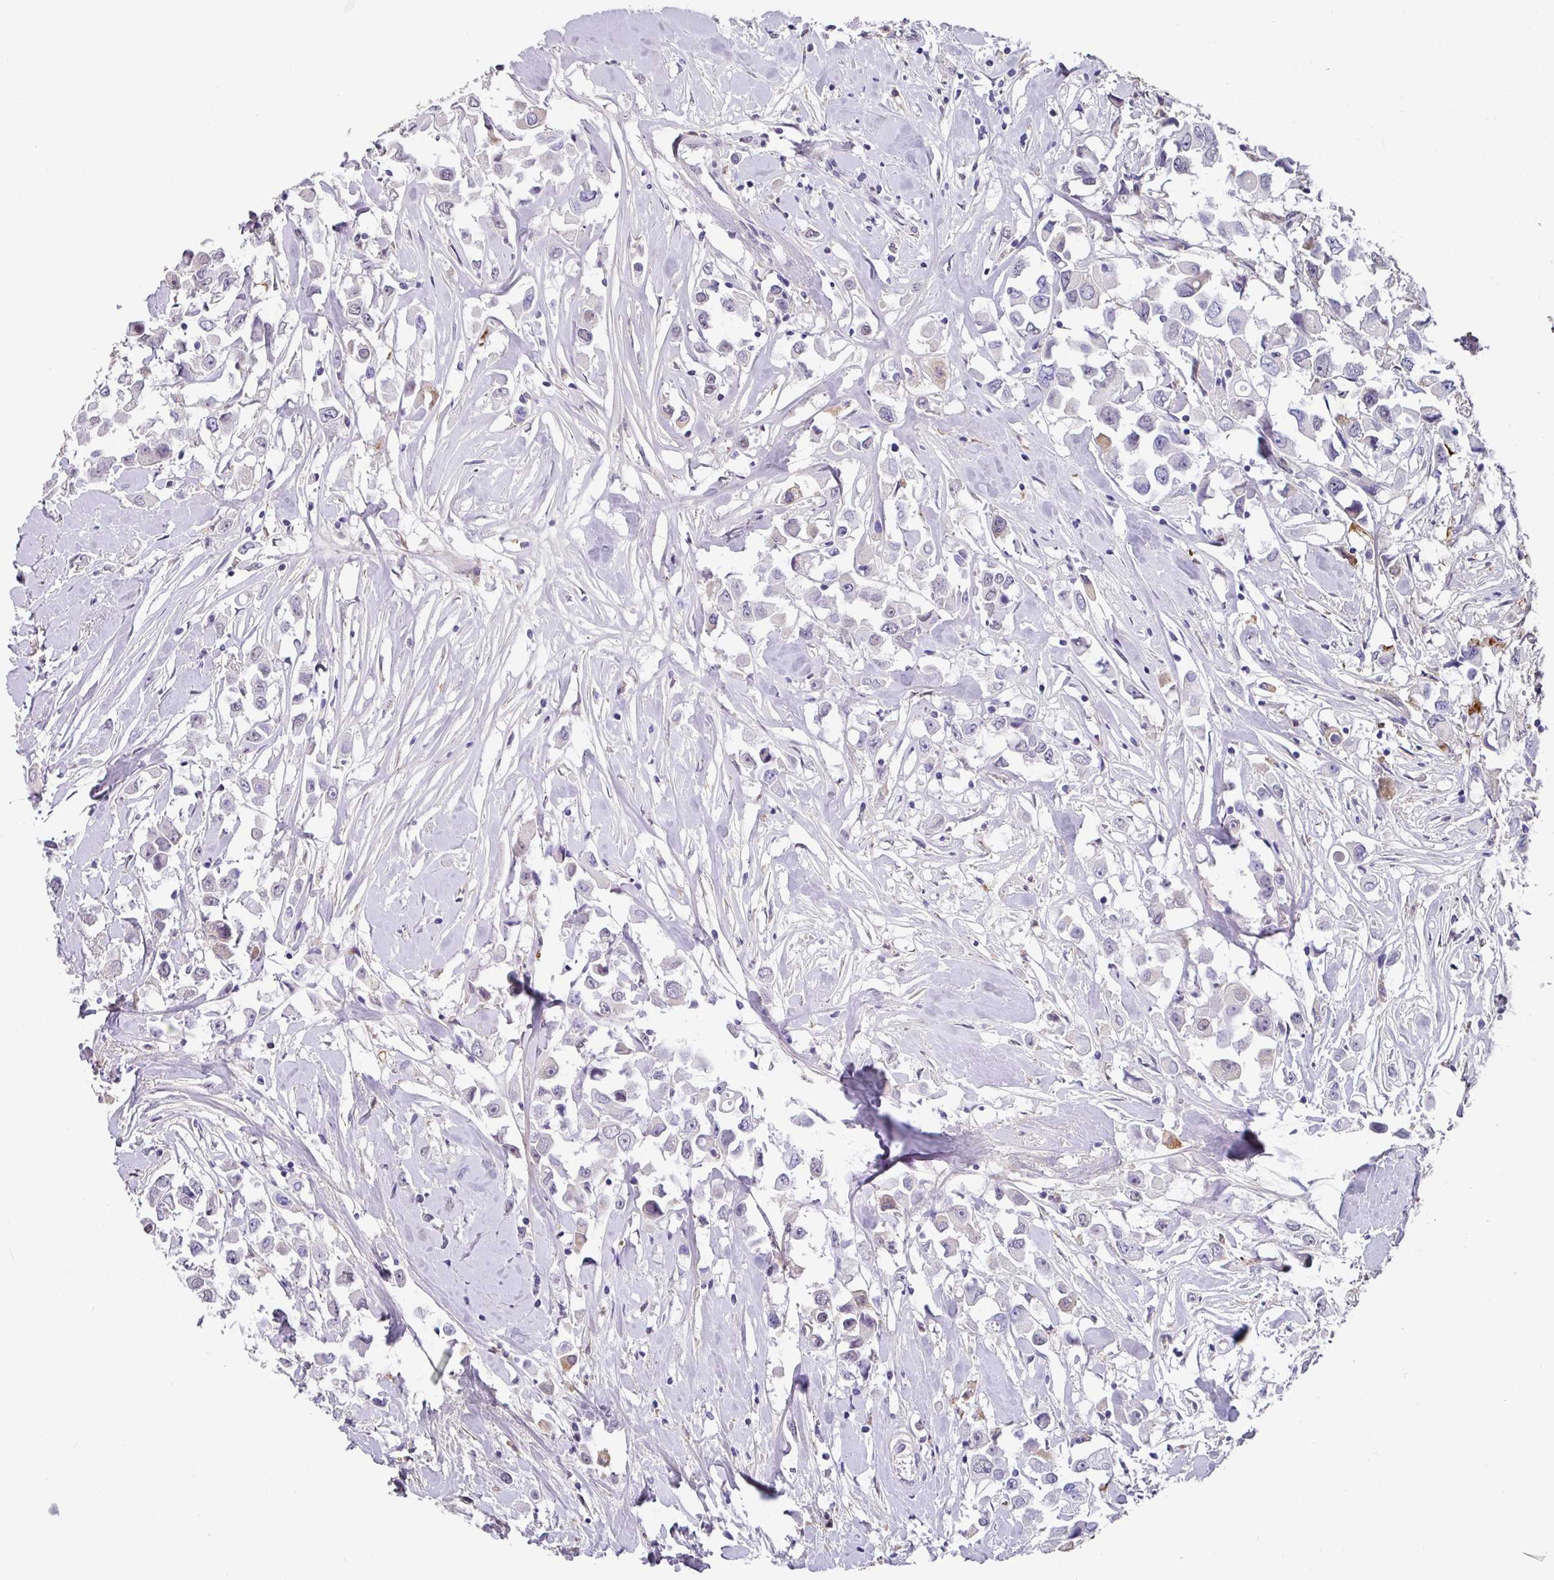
{"staining": {"intensity": "weak", "quantity": "<25%", "location": "cytoplasmic/membranous"}, "tissue": "breast cancer", "cell_type": "Tumor cells", "image_type": "cancer", "snomed": [{"axis": "morphology", "description": "Duct carcinoma"}, {"axis": "topography", "description": "Breast"}], "caption": "Immunohistochemical staining of human infiltrating ductal carcinoma (breast) shows no significant positivity in tumor cells. (Stains: DAB immunohistochemistry (IHC) with hematoxylin counter stain, Microscopy: brightfield microscopy at high magnification).", "gene": "C1QB", "patient": {"sex": "female", "age": 61}}